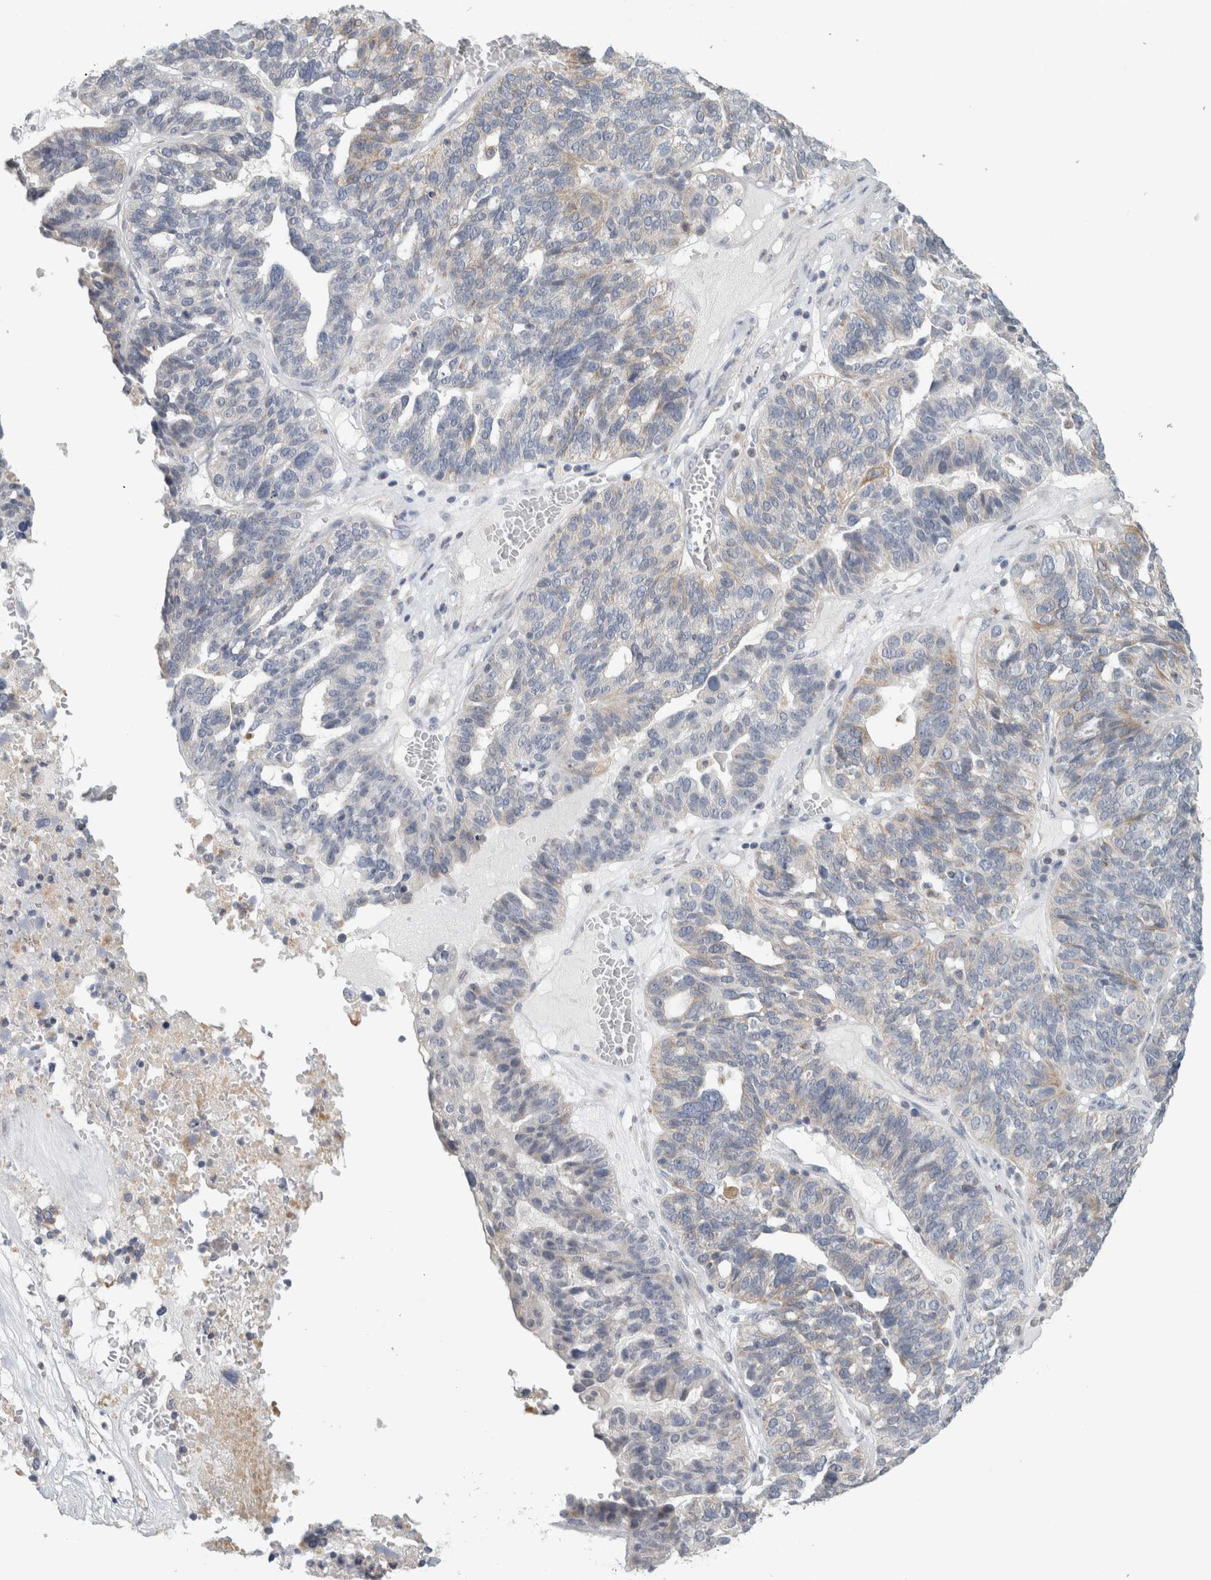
{"staining": {"intensity": "weak", "quantity": "<25%", "location": "cytoplasmic/membranous"}, "tissue": "ovarian cancer", "cell_type": "Tumor cells", "image_type": "cancer", "snomed": [{"axis": "morphology", "description": "Cystadenocarcinoma, serous, NOS"}, {"axis": "topography", "description": "Ovary"}], "caption": "Immunohistochemical staining of human ovarian cancer exhibits no significant staining in tumor cells. (DAB (3,3'-diaminobenzidine) immunohistochemistry with hematoxylin counter stain).", "gene": "RAB18", "patient": {"sex": "female", "age": 59}}